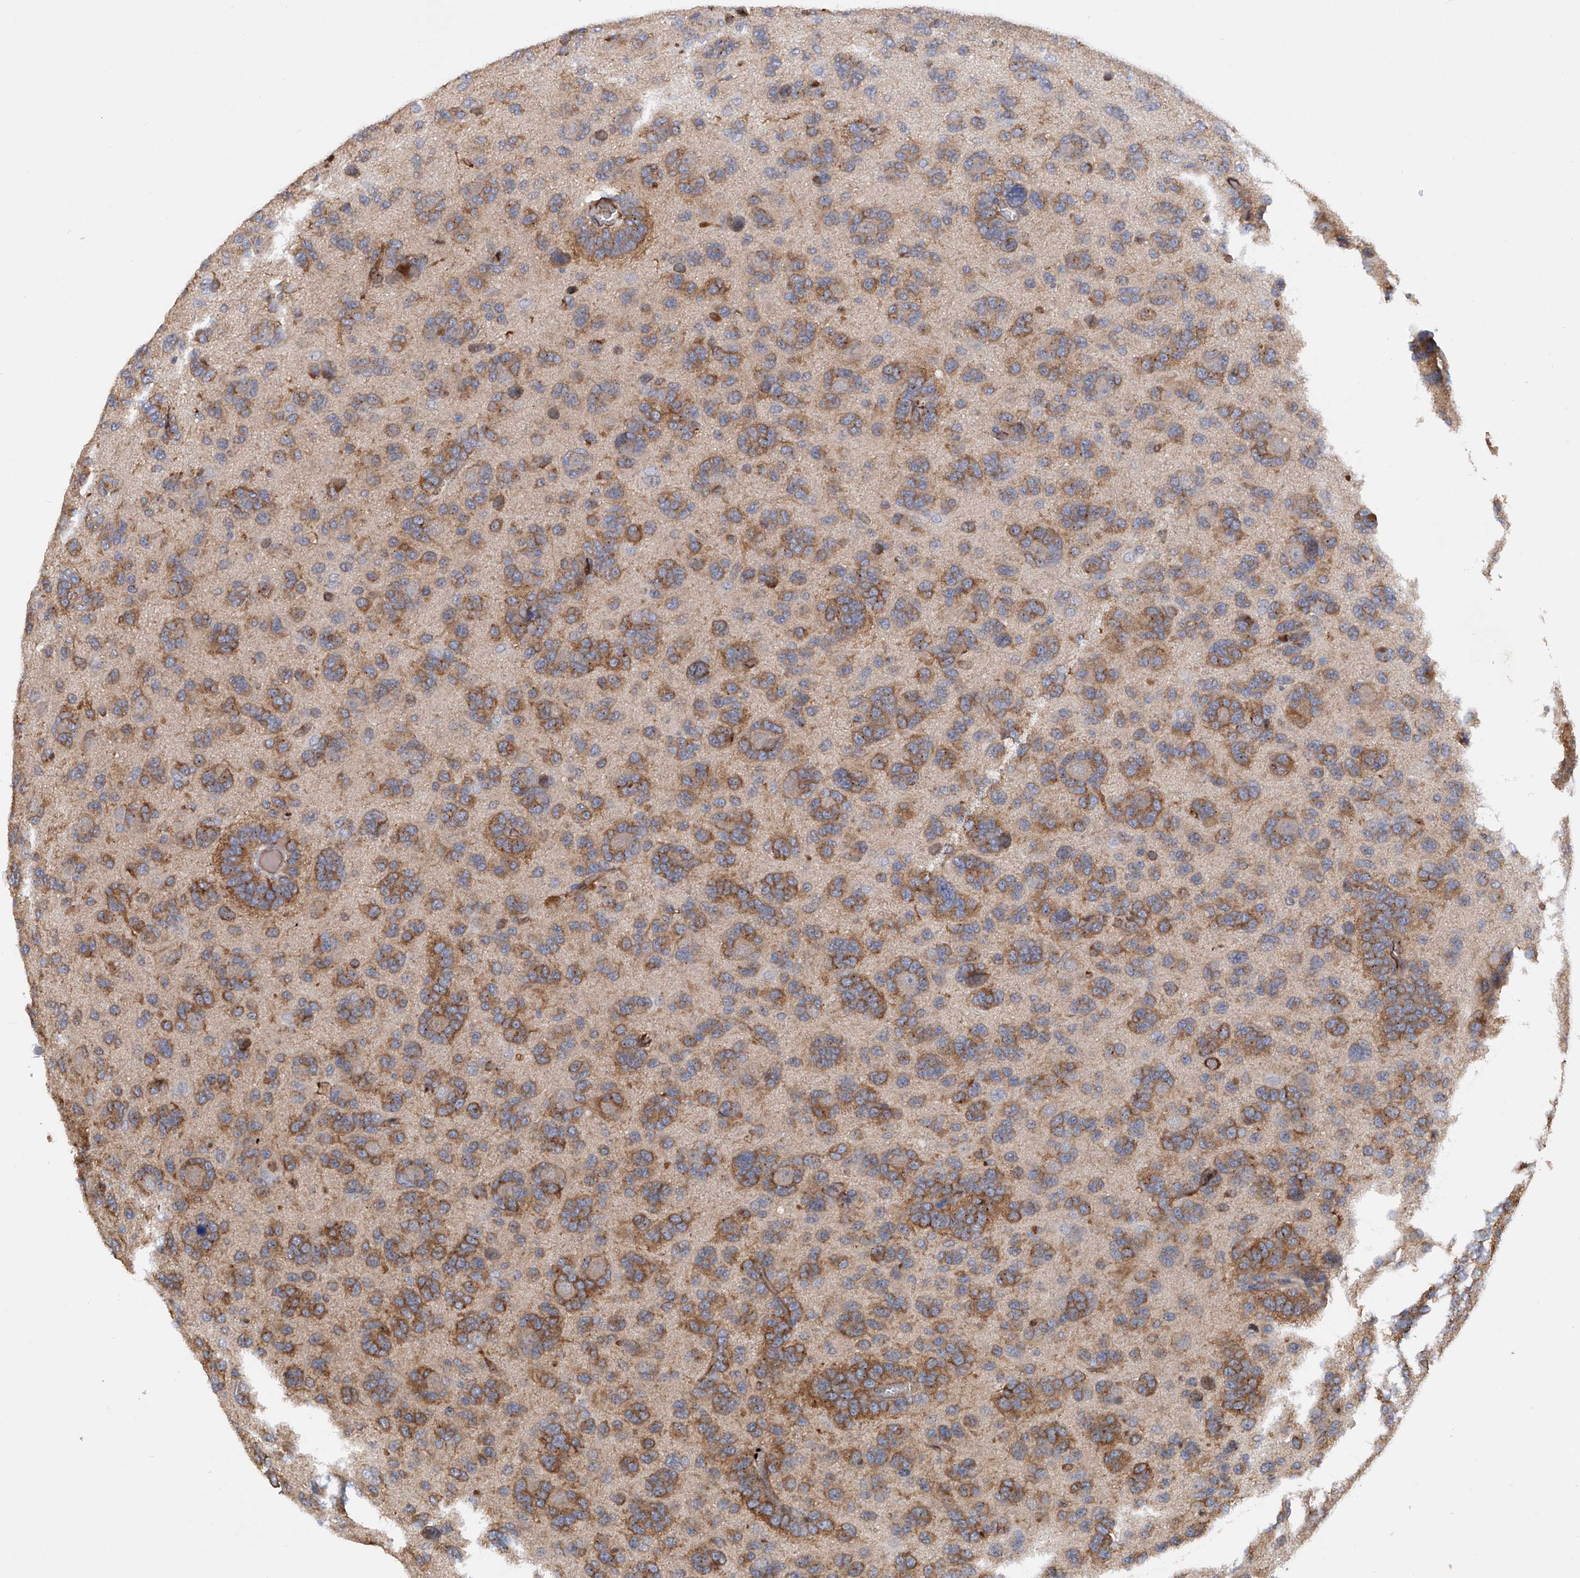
{"staining": {"intensity": "moderate", "quantity": ">75%", "location": "cytoplasmic/membranous"}, "tissue": "glioma", "cell_type": "Tumor cells", "image_type": "cancer", "snomed": [{"axis": "morphology", "description": "Glioma, malignant, High grade"}, {"axis": "topography", "description": "Brain"}], "caption": "An immunohistochemistry (IHC) histopathology image of tumor tissue is shown. Protein staining in brown labels moderate cytoplasmic/membranous positivity in glioma within tumor cells.", "gene": "NUDT17", "patient": {"sex": "female", "age": 59}}